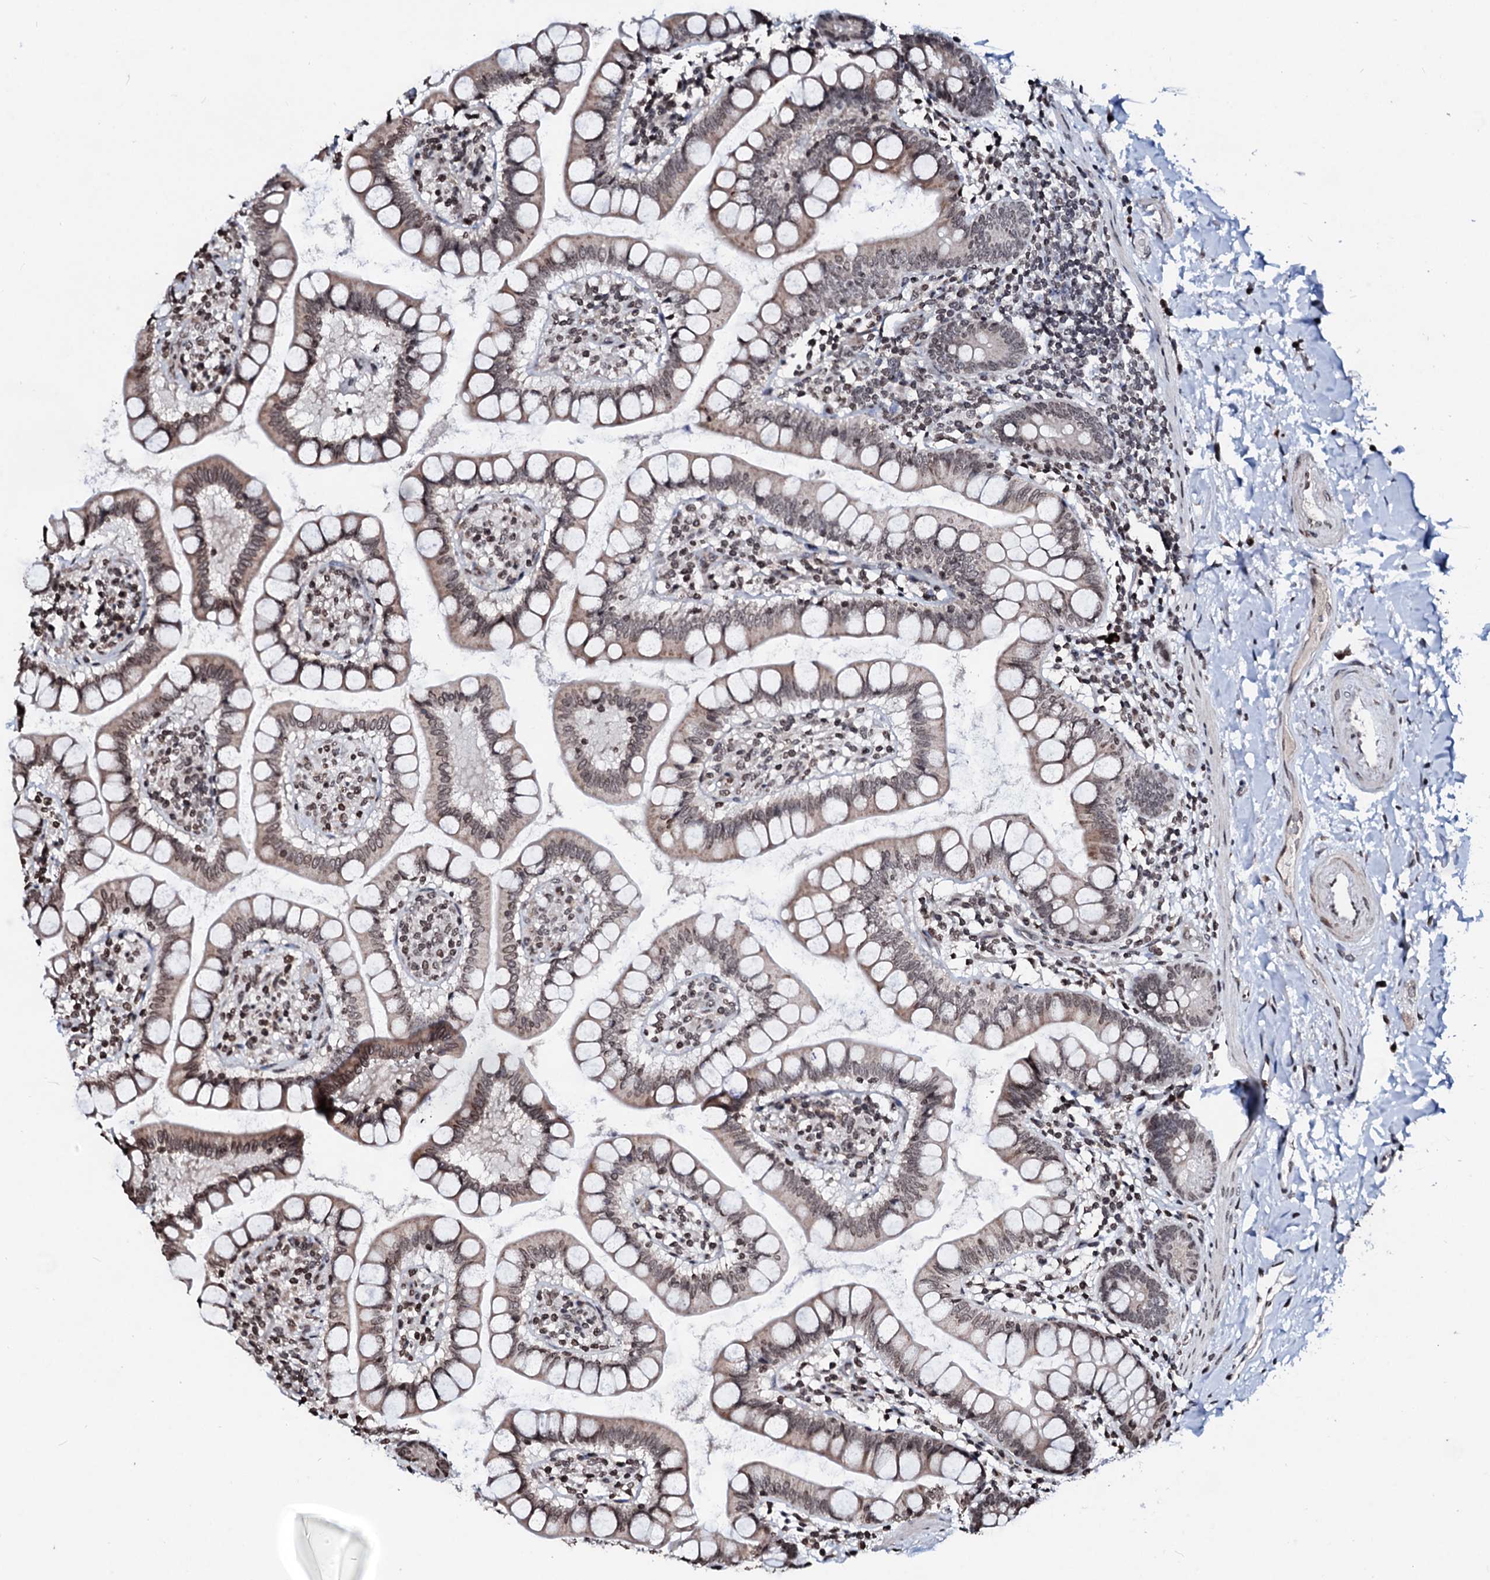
{"staining": {"intensity": "negative", "quantity": "none", "location": "none"}, "tissue": "small intestine", "cell_type": "Glandular cells", "image_type": "normal", "snomed": [{"axis": "morphology", "description": "Normal tissue, NOS"}, {"axis": "topography", "description": "Small intestine"}], "caption": "Micrograph shows no significant protein expression in glandular cells of benign small intestine.", "gene": "LSM11", "patient": {"sex": "female", "age": 84}}